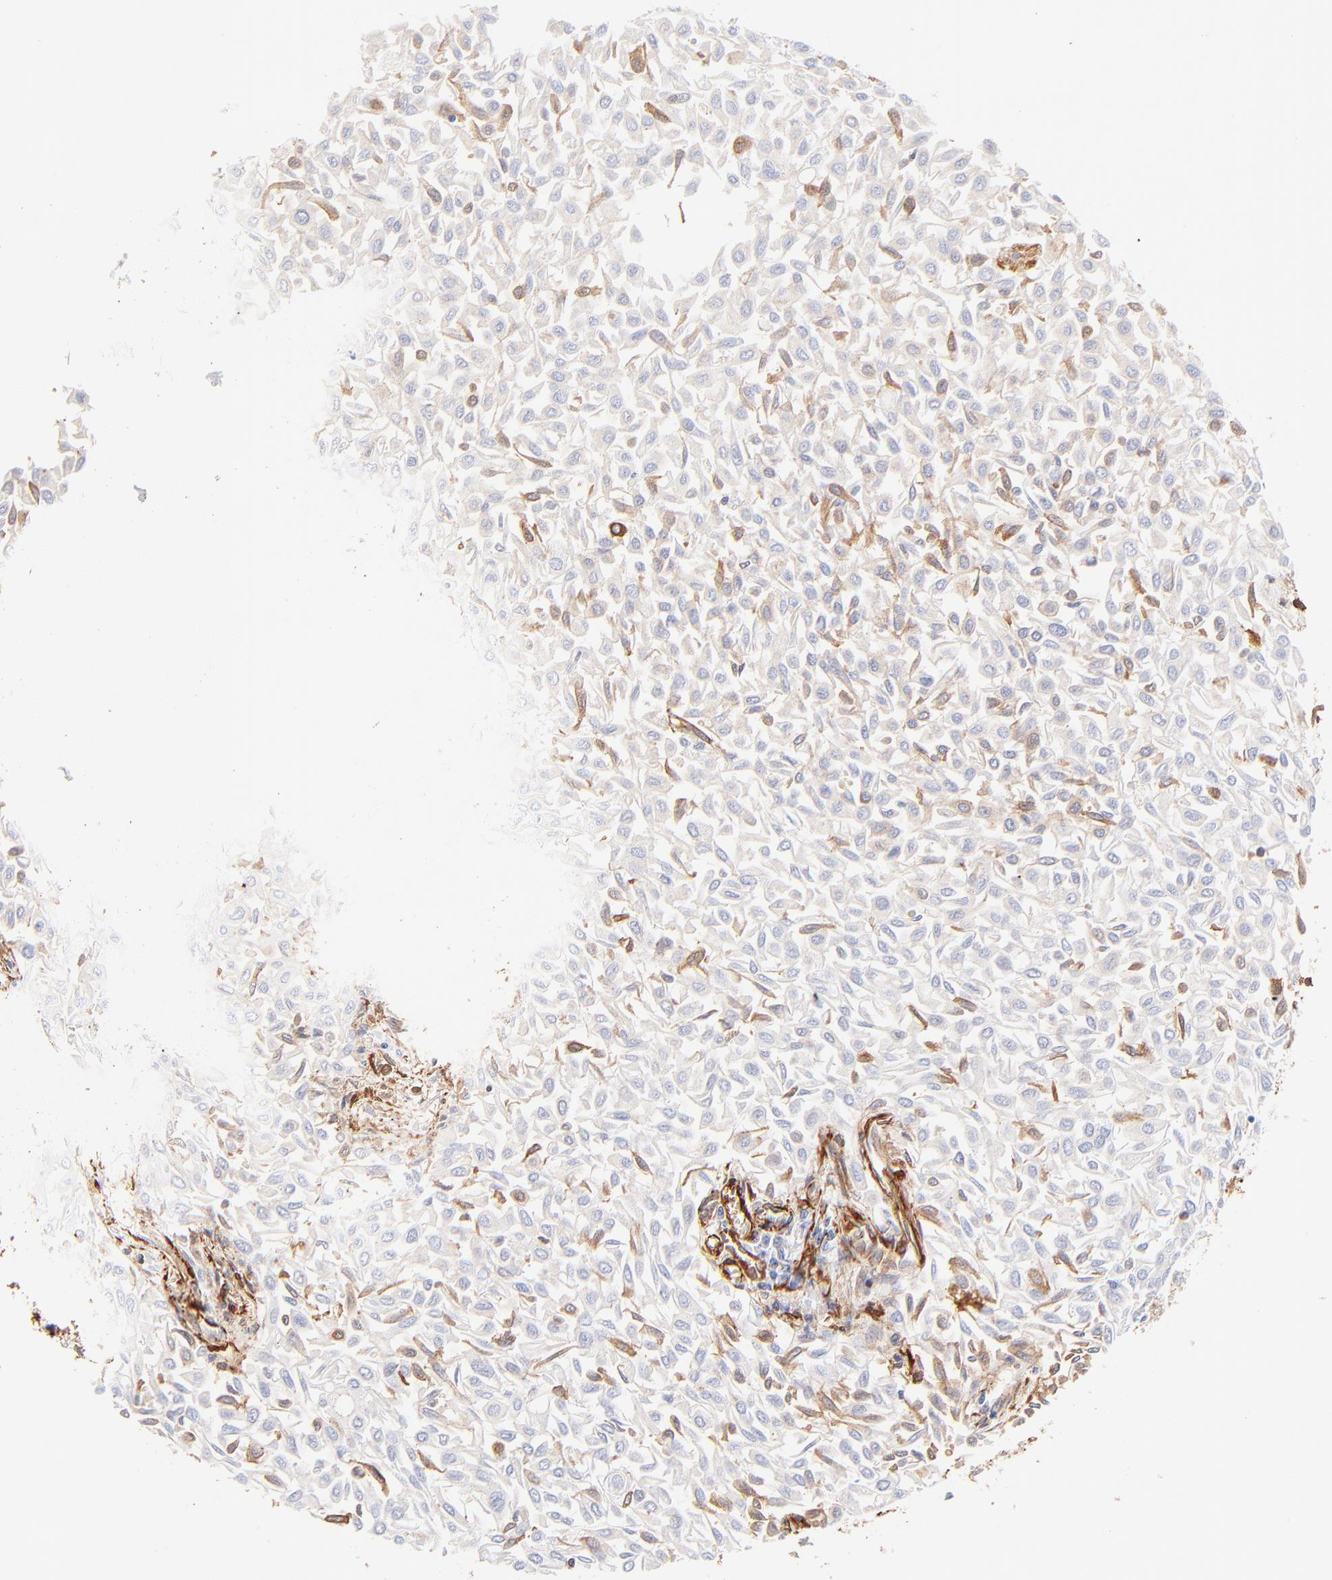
{"staining": {"intensity": "weak", "quantity": "<25%", "location": "cytoplasmic/membranous"}, "tissue": "urothelial cancer", "cell_type": "Tumor cells", "image_type": "cancer", "snomed": [{"axis": "morphology", "description": "Urothelial carcinoma, Low grade"}, {"axis": "topography", "description": "Urinary bladder"}], "caption": "Tumor cells are negative for brown protein staining in low-grade urothelial carcinoma.", "gene": "FLNA", "patient": {"sex": "male", "age": 64}}